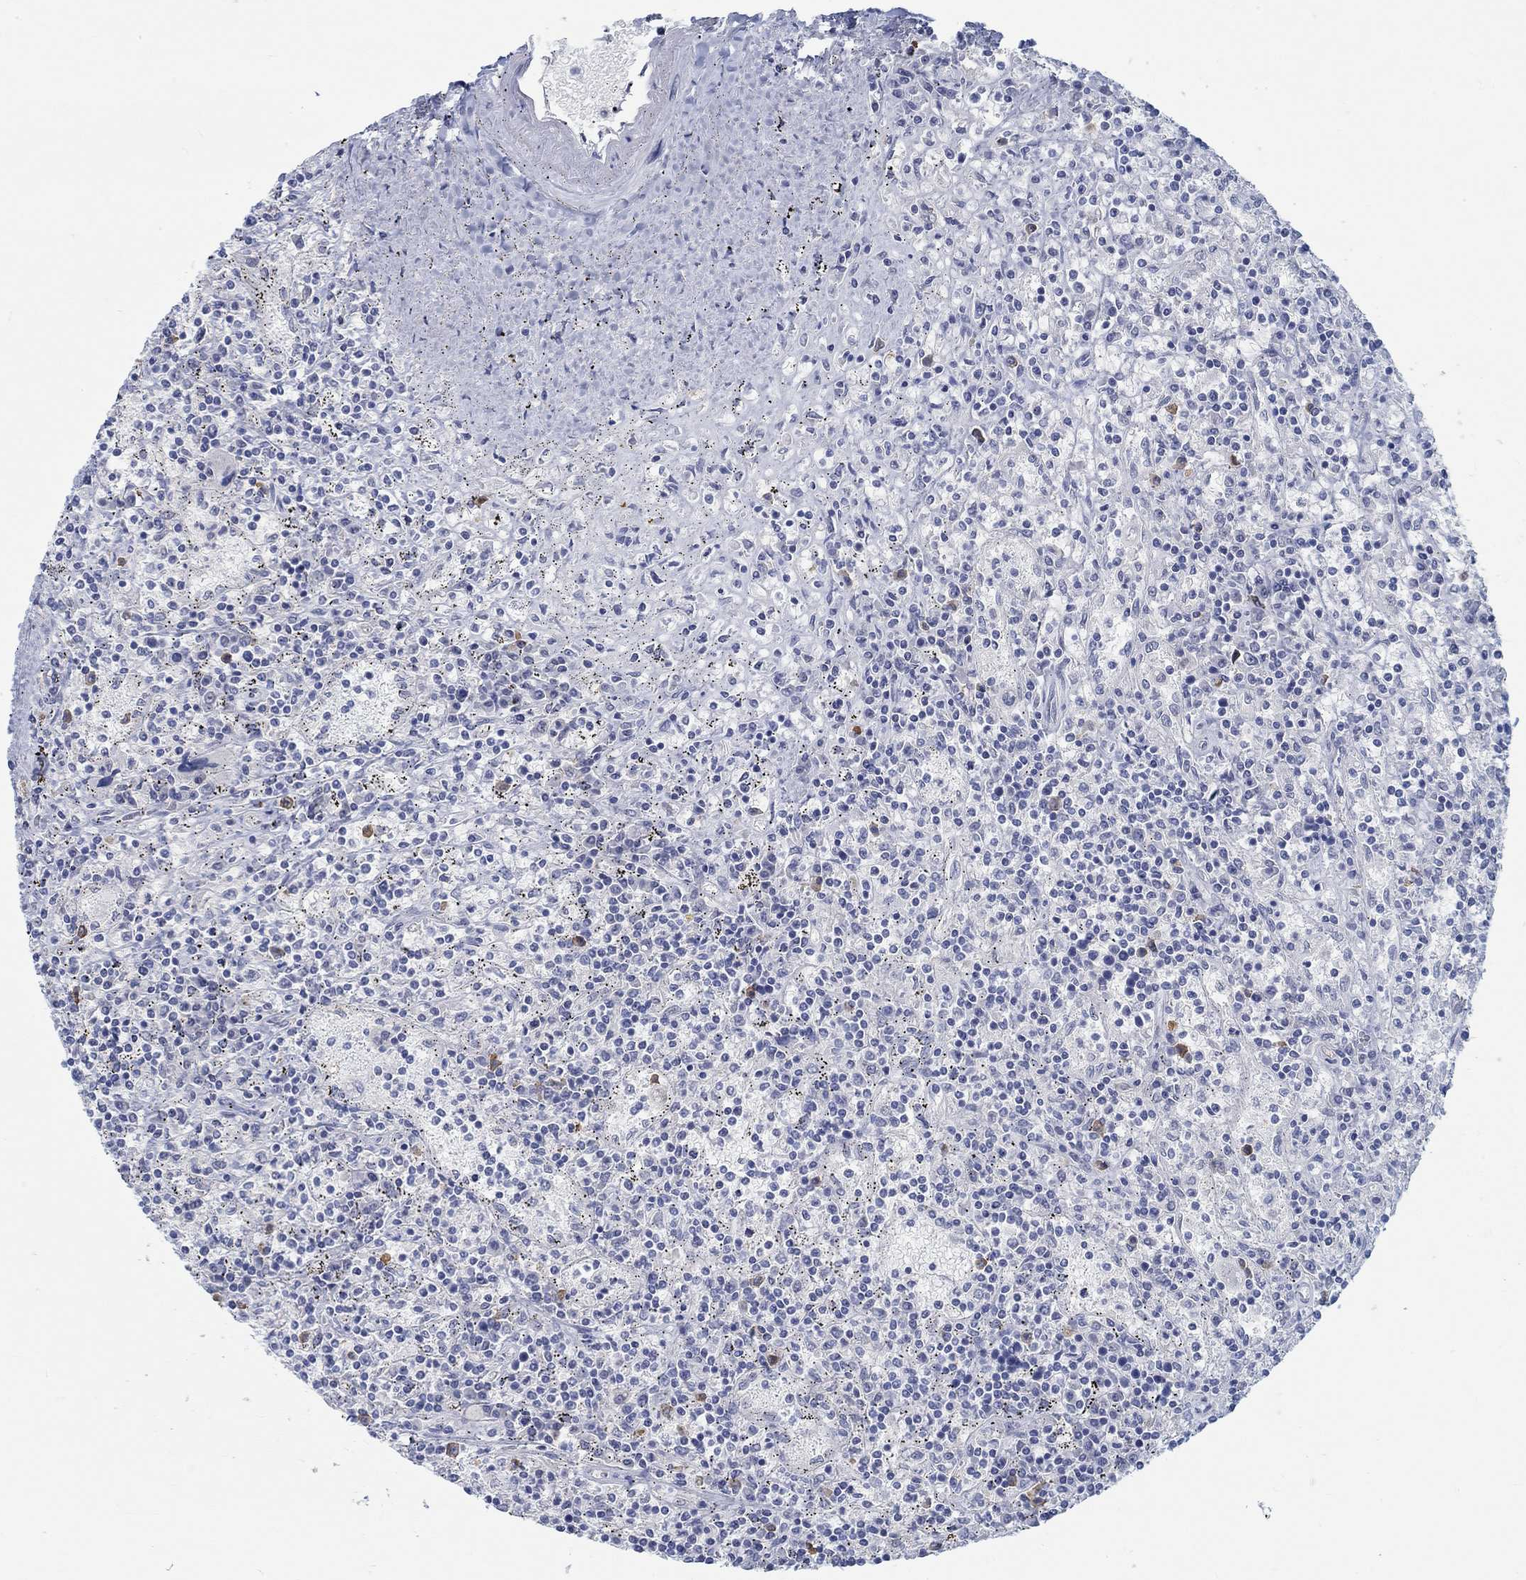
{"staining": {"intensity": "negative", "quantity": "none", "location": "none"}, "tissue": "lymphoma", "cell_type": "Tumor cells", "image_type": "cancer", "snomed": [{"axis": "morphology", "description": "Malignant lymphoma, non-Hodgkin's type, Low grade"}, {"axis": "topography", "description": "Spleen"}], "caption": "Protein analysis of malignant lymphoma, non-Hodgkin's type (low-grade) exhibits no significant positivity in tumor cells.", "gene": "TEKT4", "patient": {"sex": "male", "age": 62}}